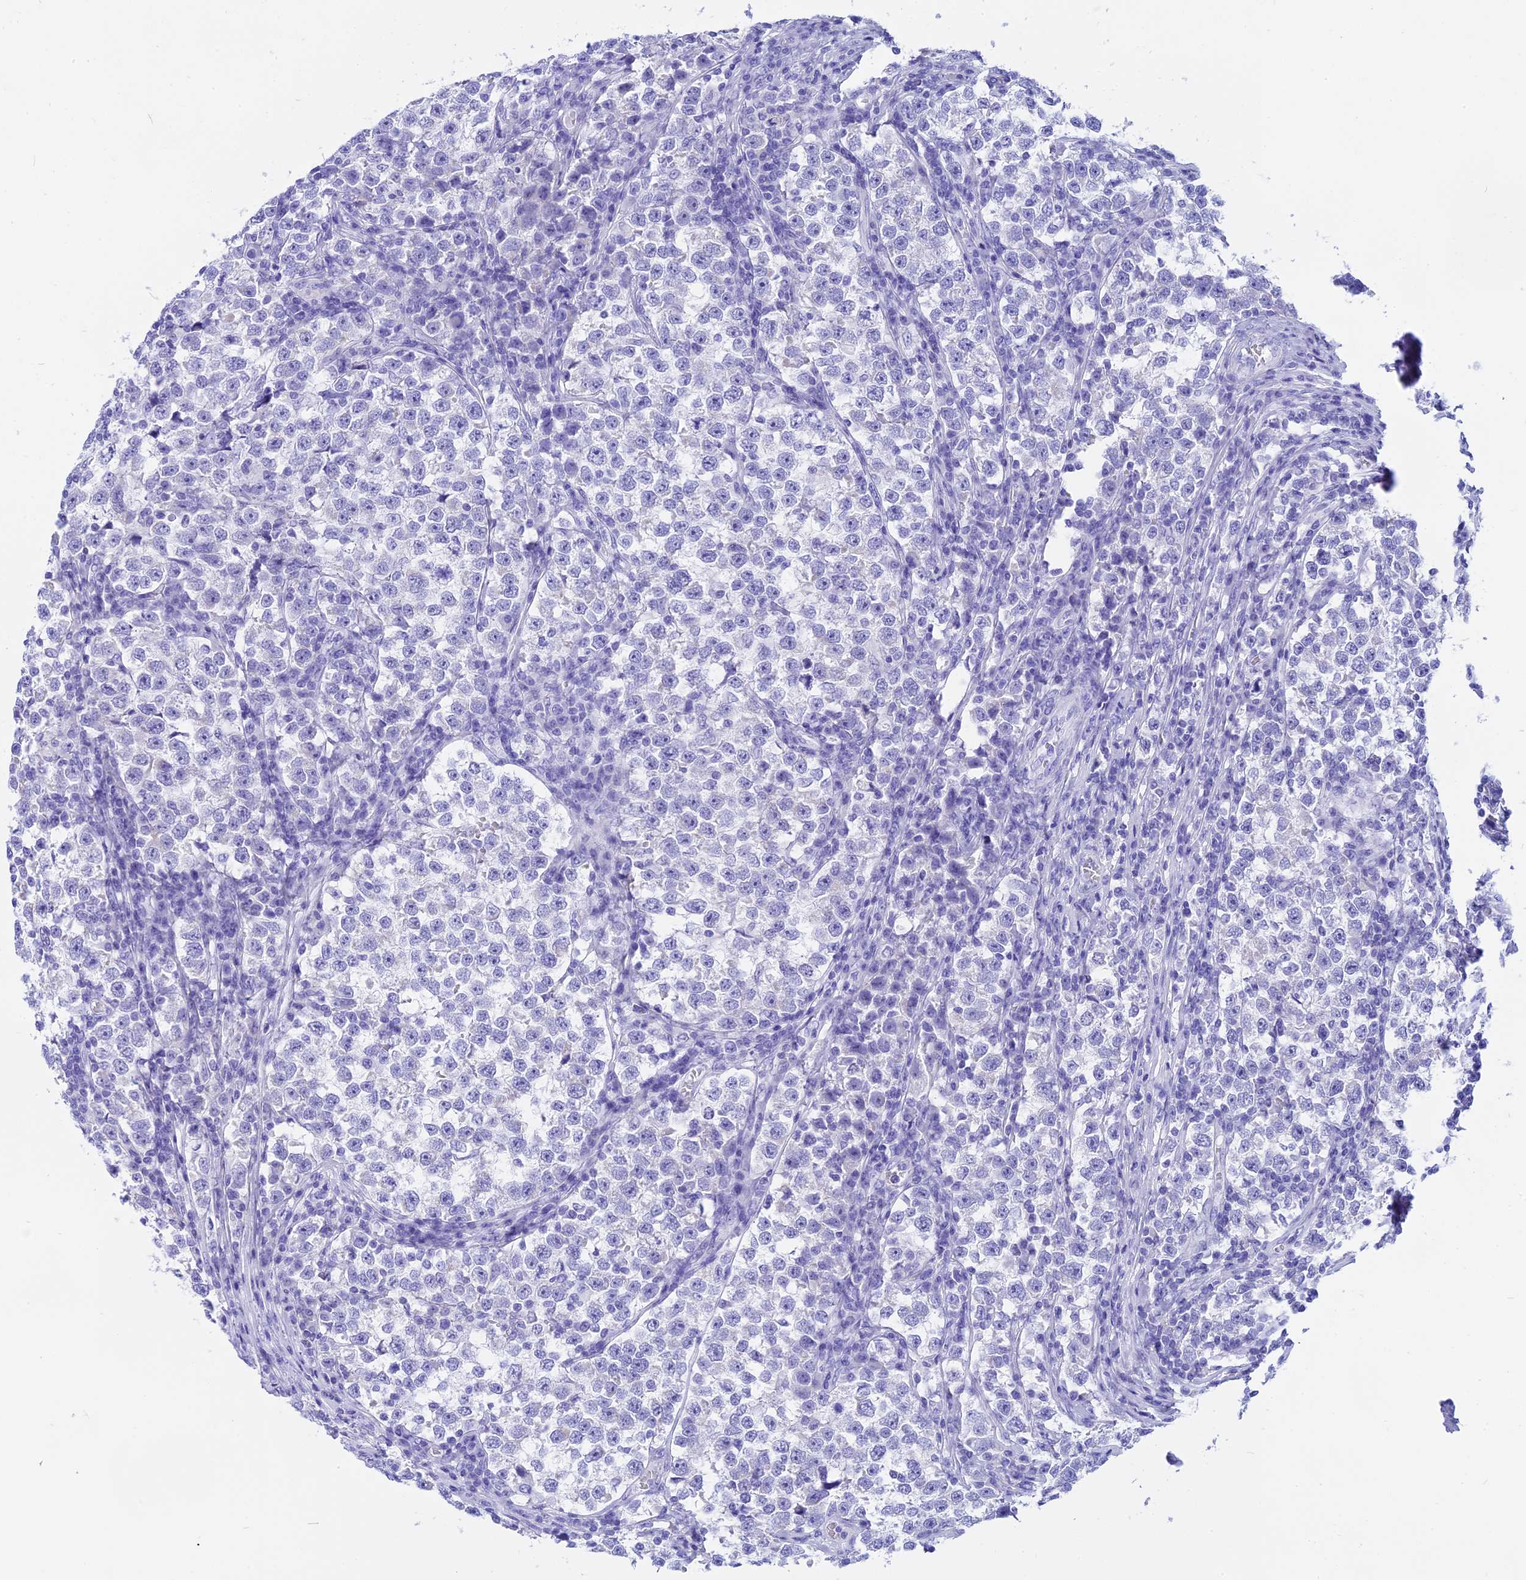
{"staining": {"intensity": "negative", "quantity": "none", "location": "none"}, "tissue": "testis cancer", "cell_type": "Tumor cells", "image_type": "cancer", "snomed": [{"axis": "morphology", "description": "Normal tissue, NOS"}, {"axis": "morphology", "description": "Seminoma, NOS"}, {"axis": "topography", "description": "Testis"}], "caption": "This is a micrograph of immunohistochemistry staining of testis seminoma, which shows no expression in tumor cells.", "gene": "ISCA1", "patient": {"sex": "male", "age": 43}}